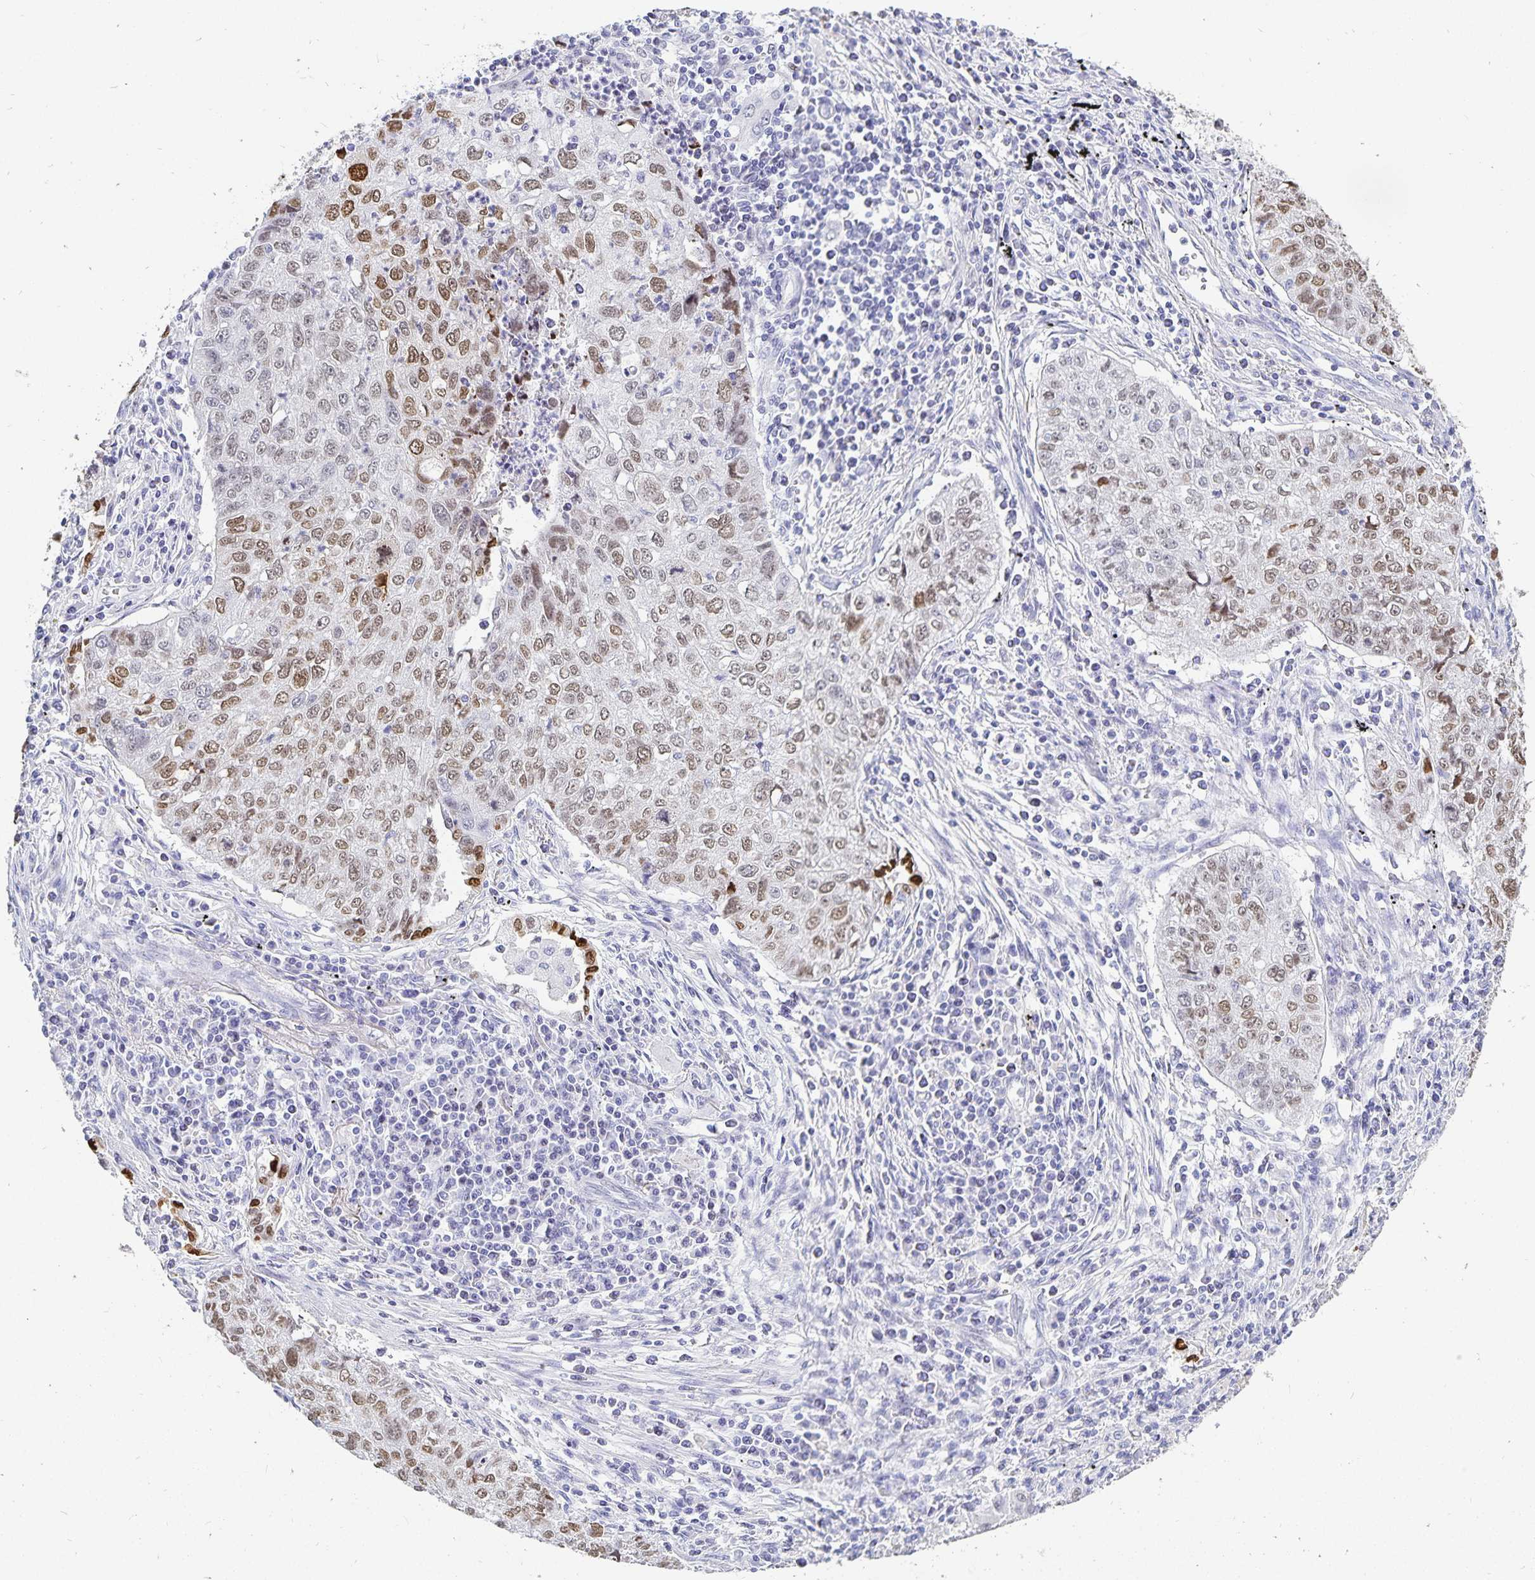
{"staining": {"intensity": "moderate", "quantity": ">75%", "location": "nuclear"}, "tissue": "lung cancer", "cell_type": "Tumor cells", "image_type": "cancer", "snomed": [{"axis": "morphology", "description": "Normal morphology"}, {"axis": "morphology", "description": "Aneuploidy"}, {"axis": "morphology", "description": "Squamous cell carcinoma, NOS"}, {"axis": "topography", "description": "Lymph node"}, {"axis": "topography", "description": "Lung"}], "caption": "Immunohistochemical staining of human lung cancer exhibits medium levels of moderate nuclear staining in approximately >75% of tumor cells.", "gene": "HMGB3", "patient": {"sex": "female", "age": 76}}